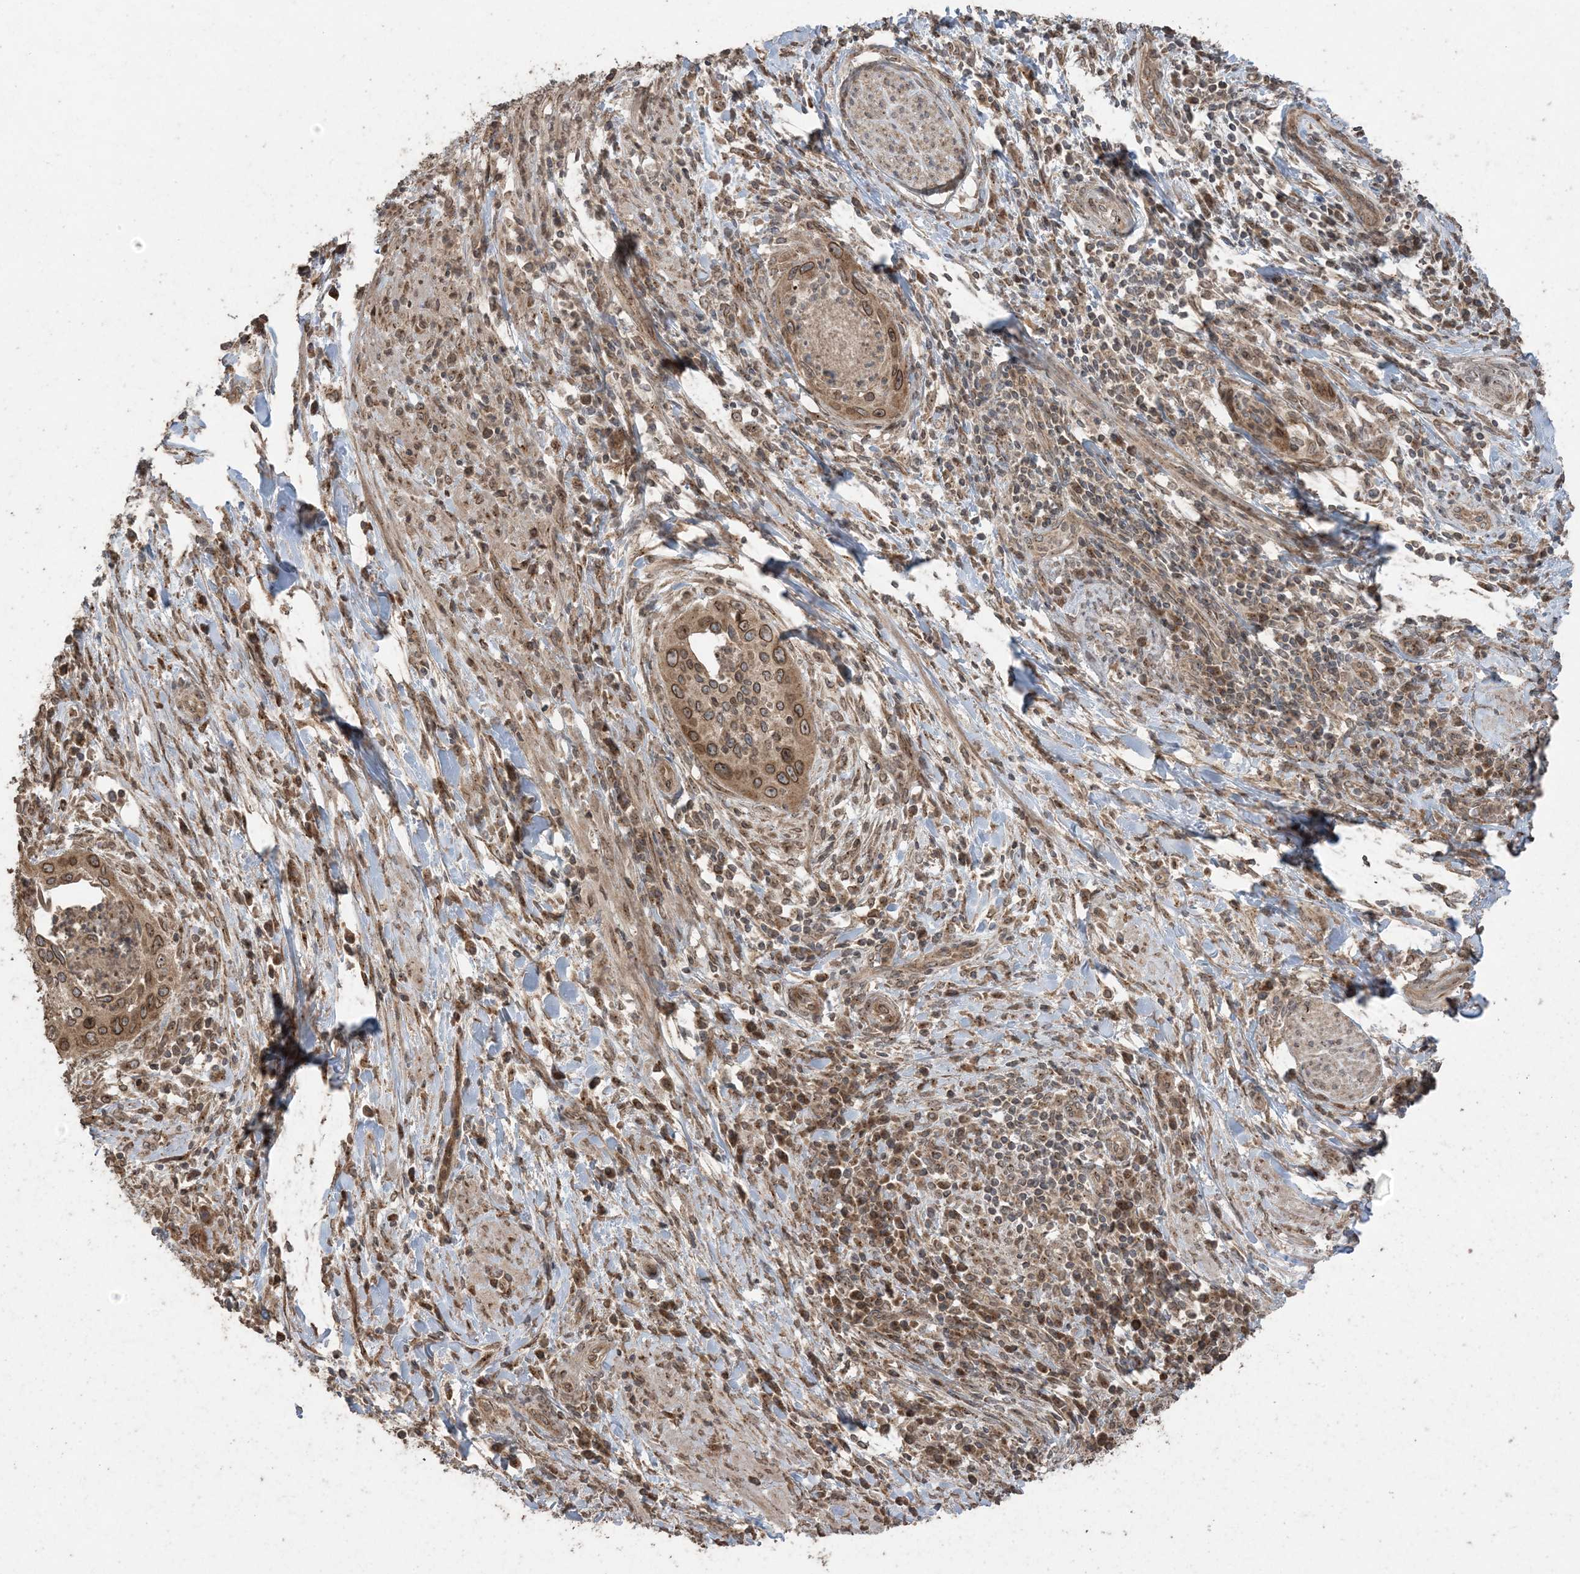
{"staining": {"intensity": "moderate", "quantity": ">75%", "location": "cytoplasmic/membranous,nuclear"}, "tissue": "cervical cancer", "cell_type": "Tumor cells", "image_type": "cancer", "snomed": [{"axis": "morphology", "description": "Squamous cell carcinoma, NOS"}, {"axis": "topography", "description": "Cervix"}], "caption": "Cervical squamous cell carcinoma stained for a protein reveals moderate cytoplasmic/membranous and nuclear positivity in tumor cells.", "gene": "DDX19B", "patient": {"sex": "female", "age": 38}}